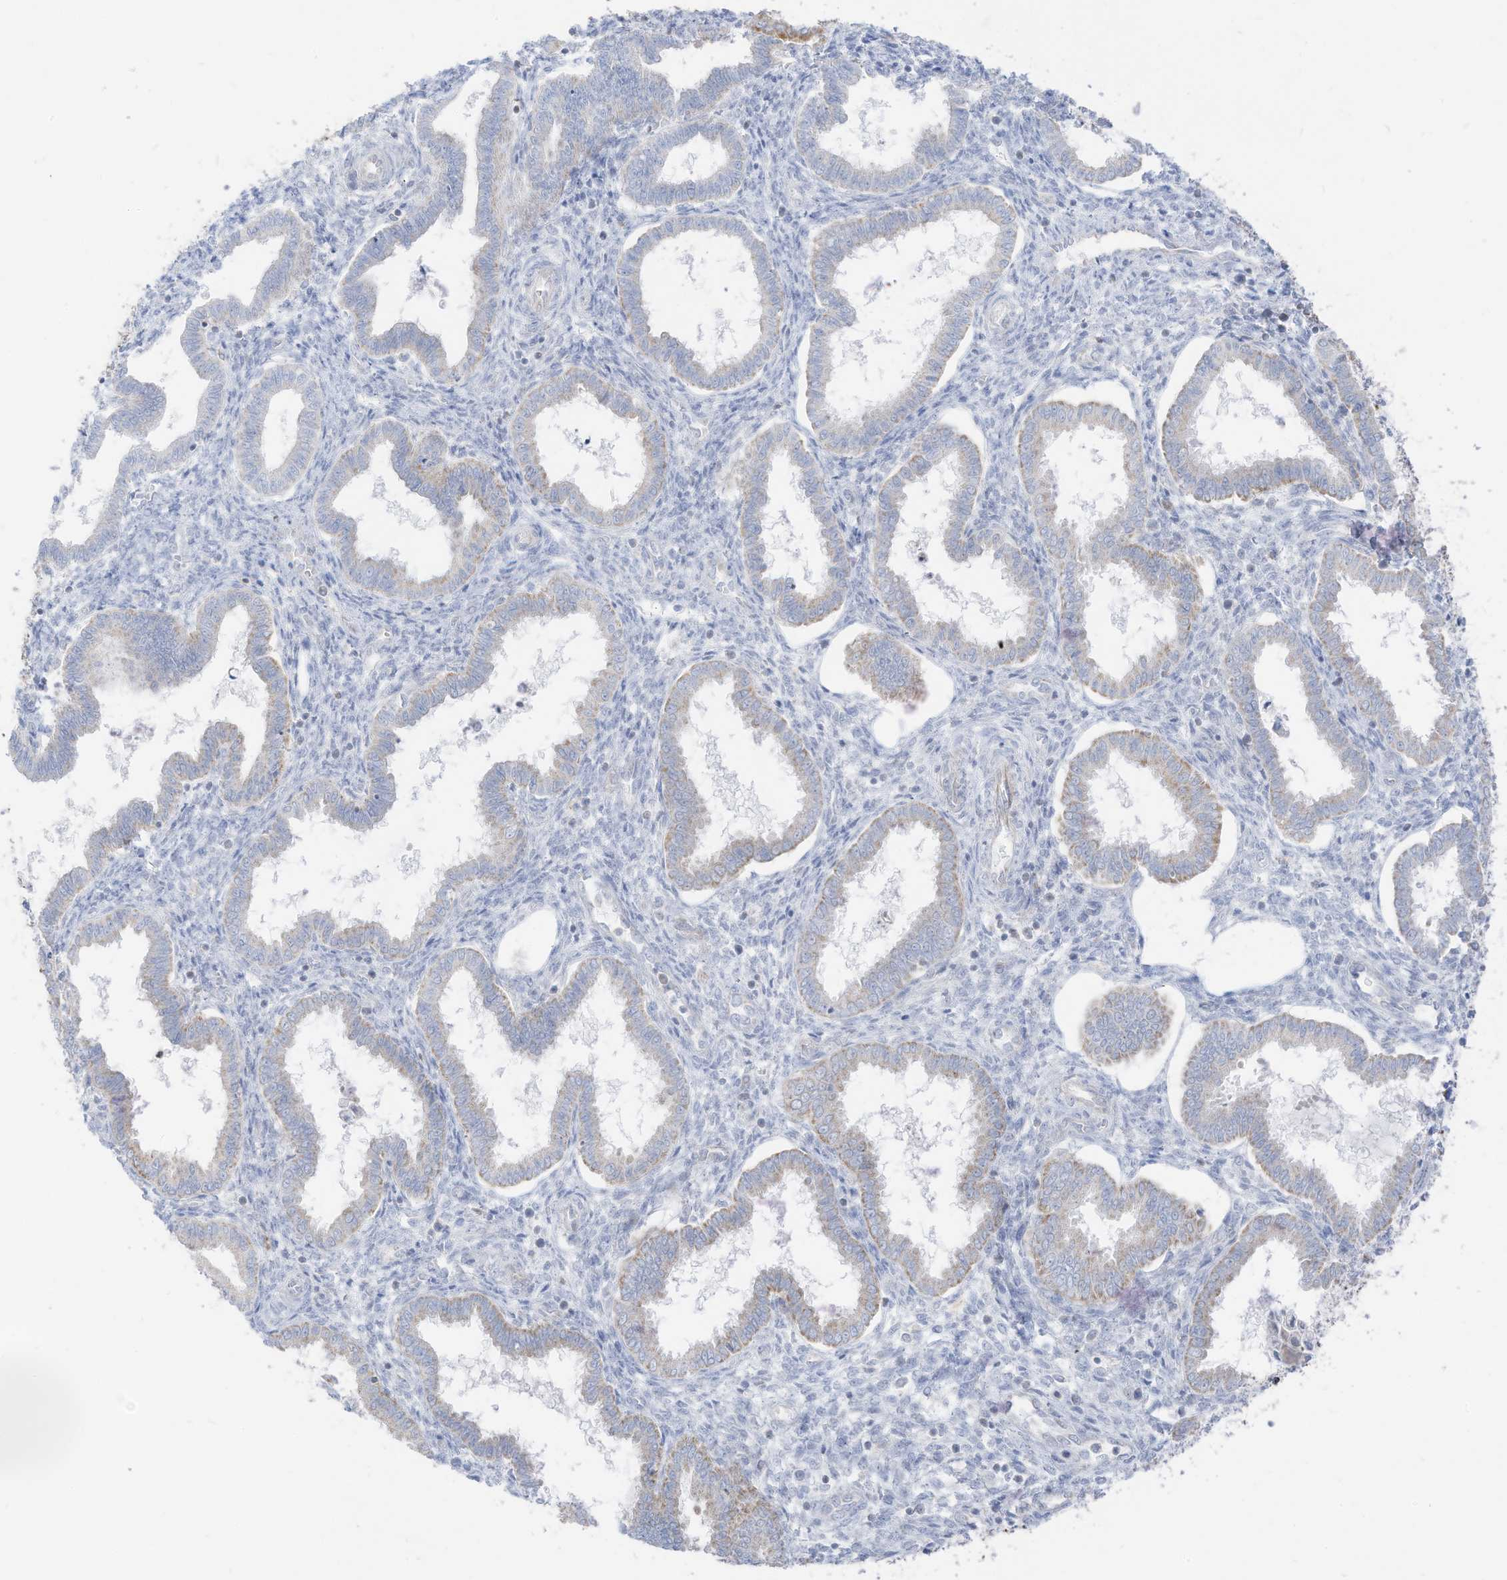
{"staining": {"intensity": "negative", "quantity": "none", "location": "none"}, "tissue": "endometrium", "cell_type": "Cells in endometrial stroma", "image_type": "normal", "snomed": [{"axis": "morphology", "description": "Normal tissue, NOS"}, {"axis": "topography", "description": "Endometrium"}], "caption": "Photomicrograph shows no significant protein expression in cells in endometrial stroma of unremarkable endometrium. (Stains: DAB (3,3'-diaminobenzidine) immunohistochemistry with hematoxylin counter stain, Microscopy: brightfield microscopy at high magnification).", "gene": "ETHE1", "patient": {"sex": "female", "age": 24}}